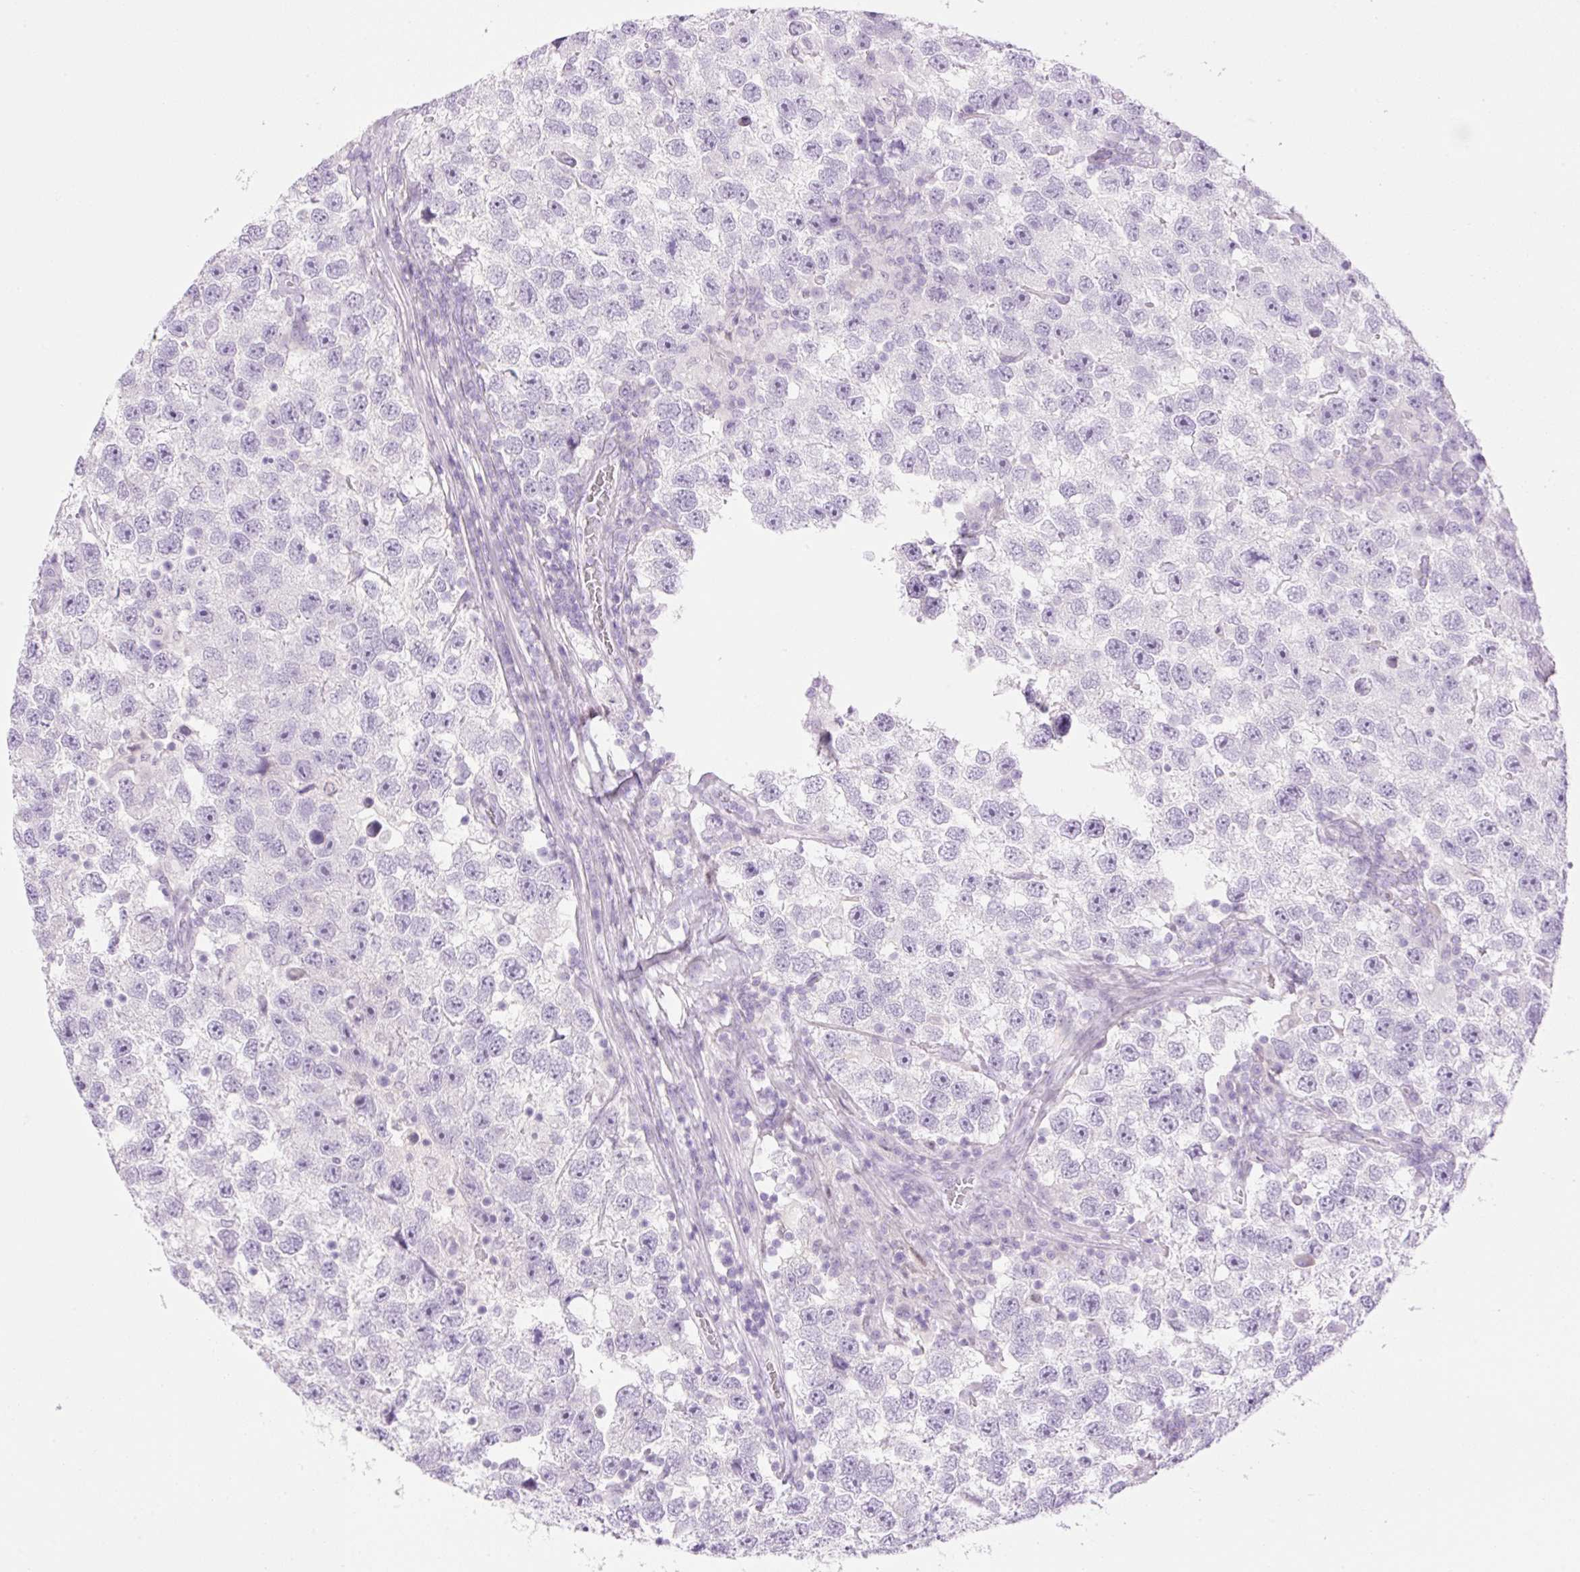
{"staining": {"intensity": "negative", "quantity": "none", "location": "none"}, "tissue": "testis cancer", "cell_type": "Tumor cells", "image_type": "cancer", "snomed": [{"axis": "morphology", "description": "Seminoma, NOS"}, {"axis": "topography", "description": "Testis"}], "caption": "Seminoma (testis) stained for a protein using immunohistochemistry (IHC) demonstrates no expression tumor cells.", "gene": "SP140L", "patient": {"sex": "male", "age": 26}}